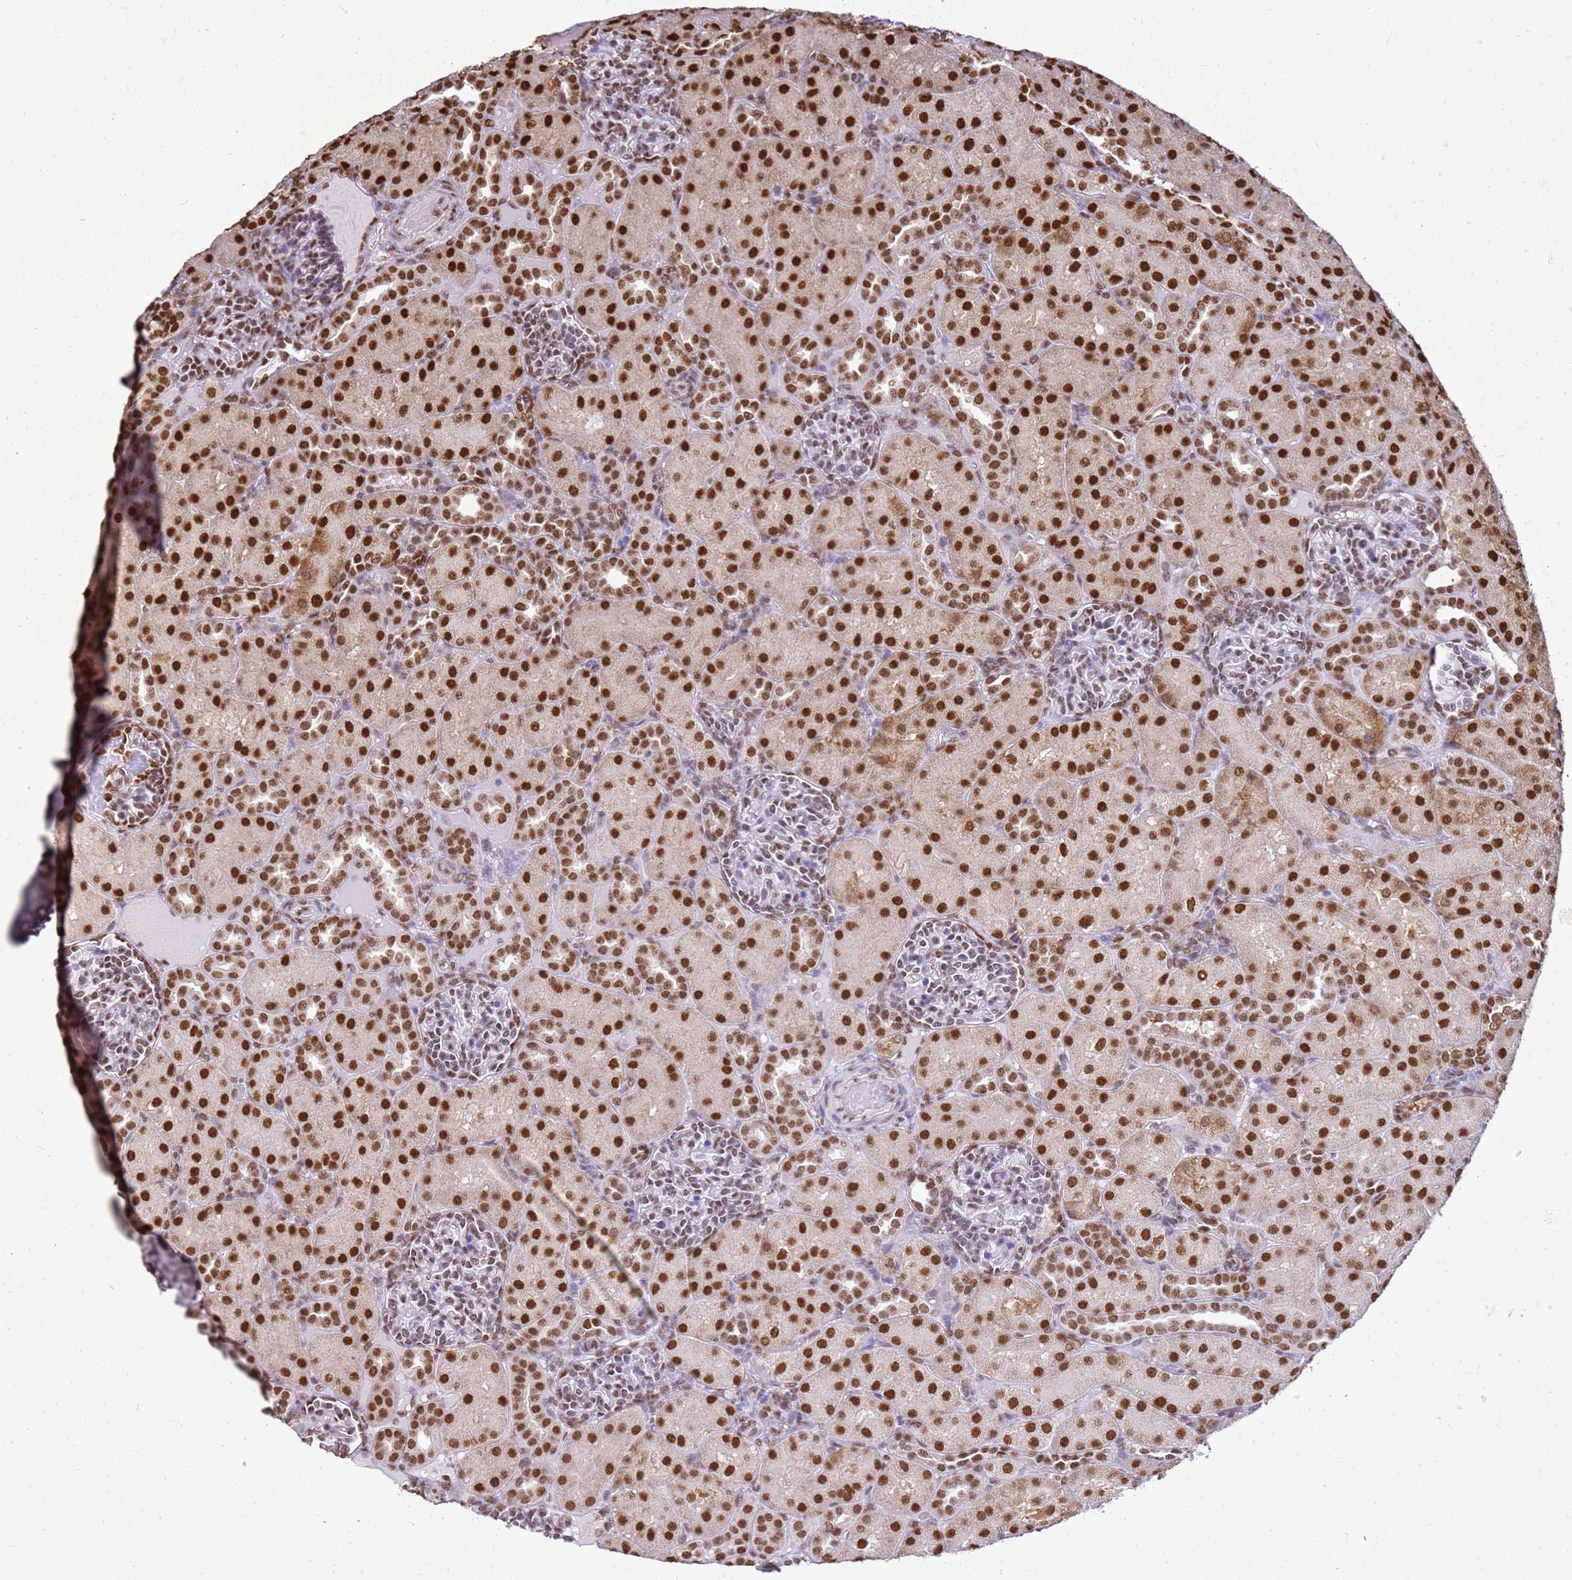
{"staining": {"intensity": "moderate", "quantity": "25%-75%", "location": "nuclear"}, "tissue": "kidney", "cell_type": "Cells in glomeruli", "image_type": "normal", "snomed": [{"axis": "morphology", "description": "Normal tissue, NOS"}, {"axis": "topography", "description": "Kidney"}], "caption": "Cells in glomeruli display medium levels of moderate nuclear staining in approximately 25%-75% of cells in benign human kidney.", "gene": "APEX1", "patient": {"sex": "male", "age": 1}}